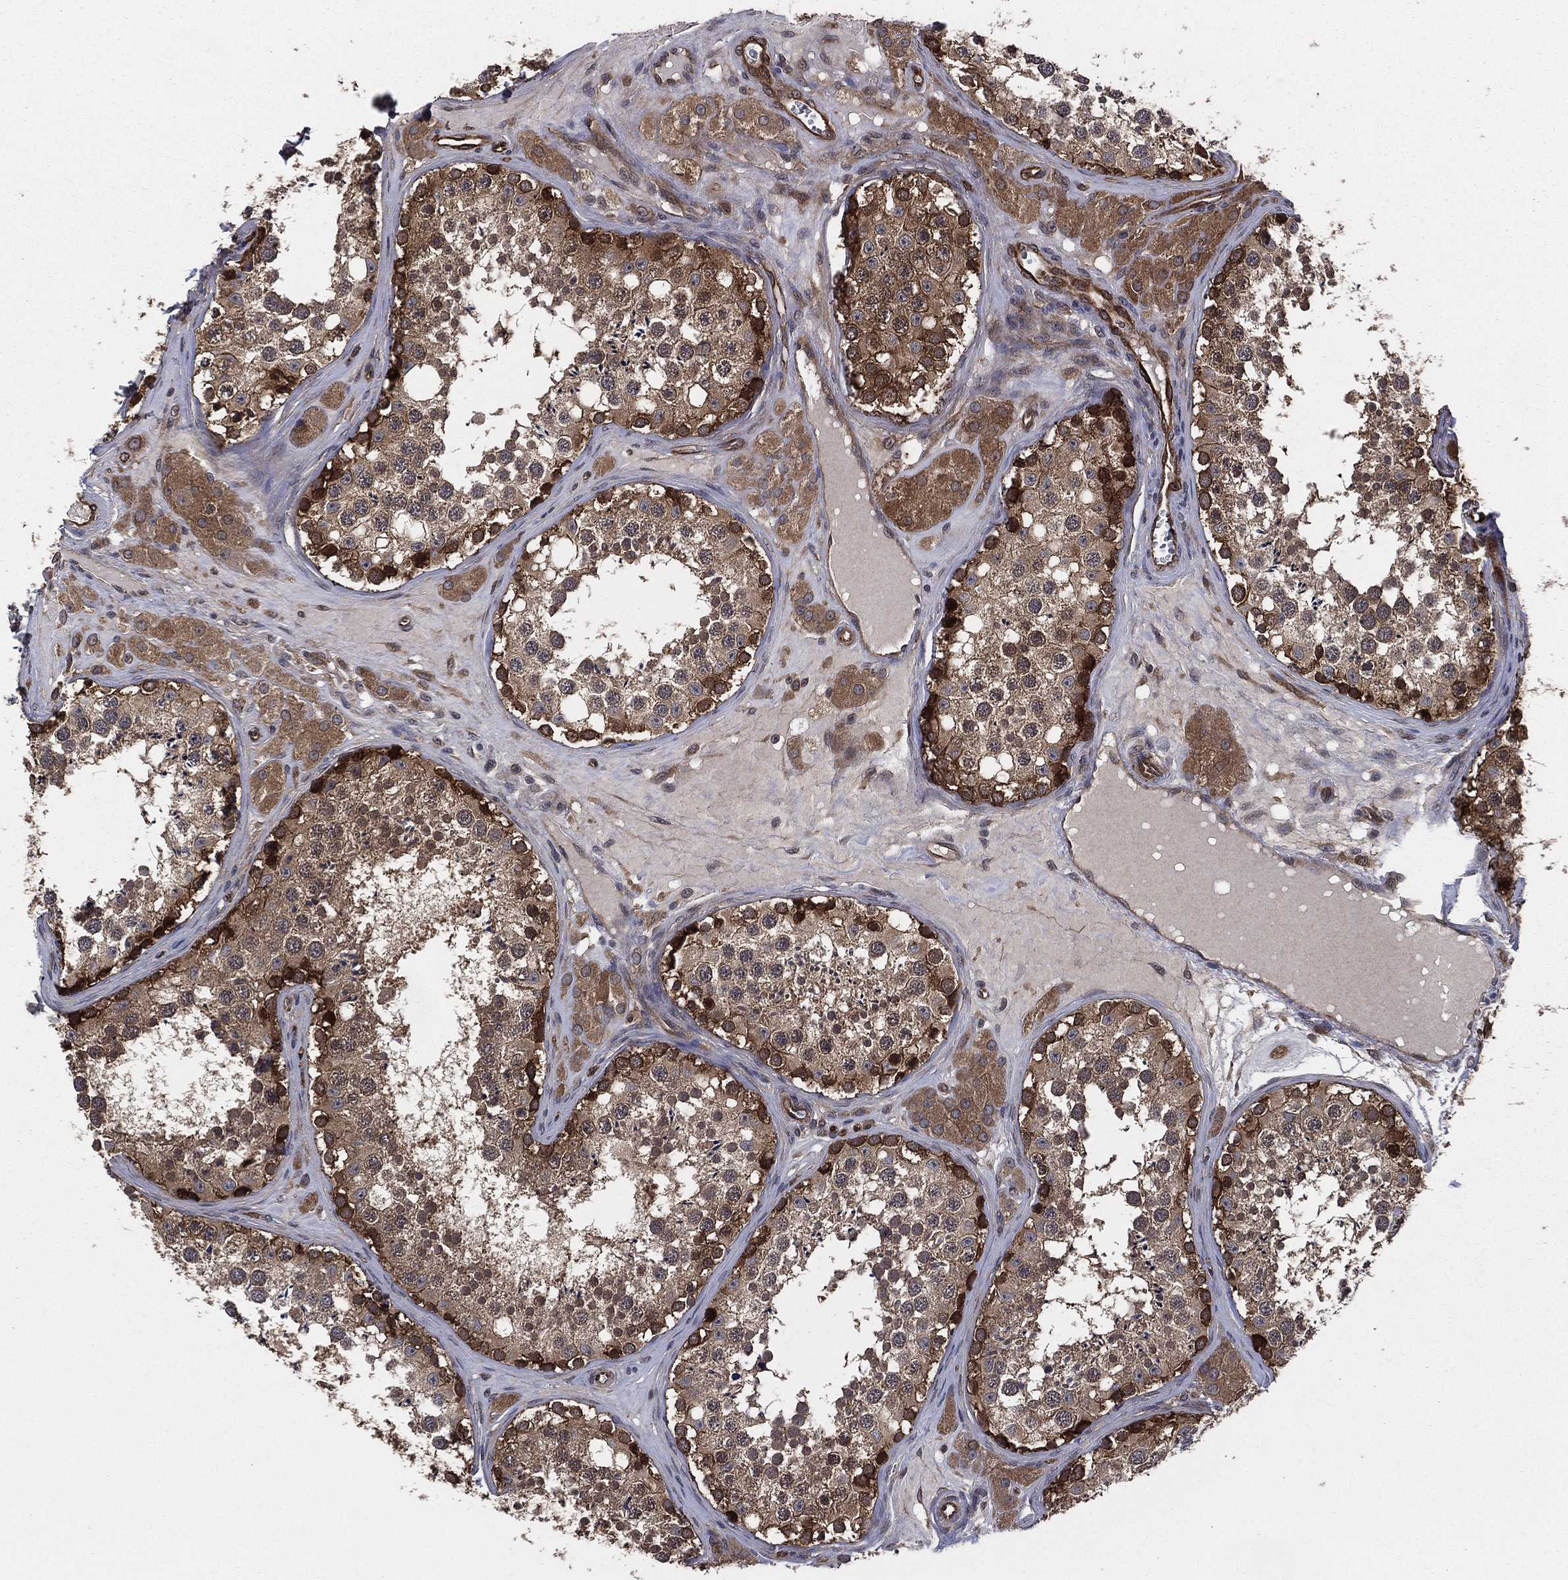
{"staining": {"intensity": "strong", "quantity": "<25%", "location": "cytoplasmic/membranous"}, "tissue": "testis", "cell_type": "Cells in seminiferous ducts", "image_type": "normal", "snomed": [{"axis": "morphology", "description": "Normal tissue, NOS"}, {"axis": "topography", "description": "Testis"}], "caption": "Immunohistochemical staining of benign human testis reveals strong cytoplasmic/membranous protein positivity in about <25% of cells in seminiferous ducts.", "gene": "CERT1", "patient": {"sex": "male", "age": 31}}